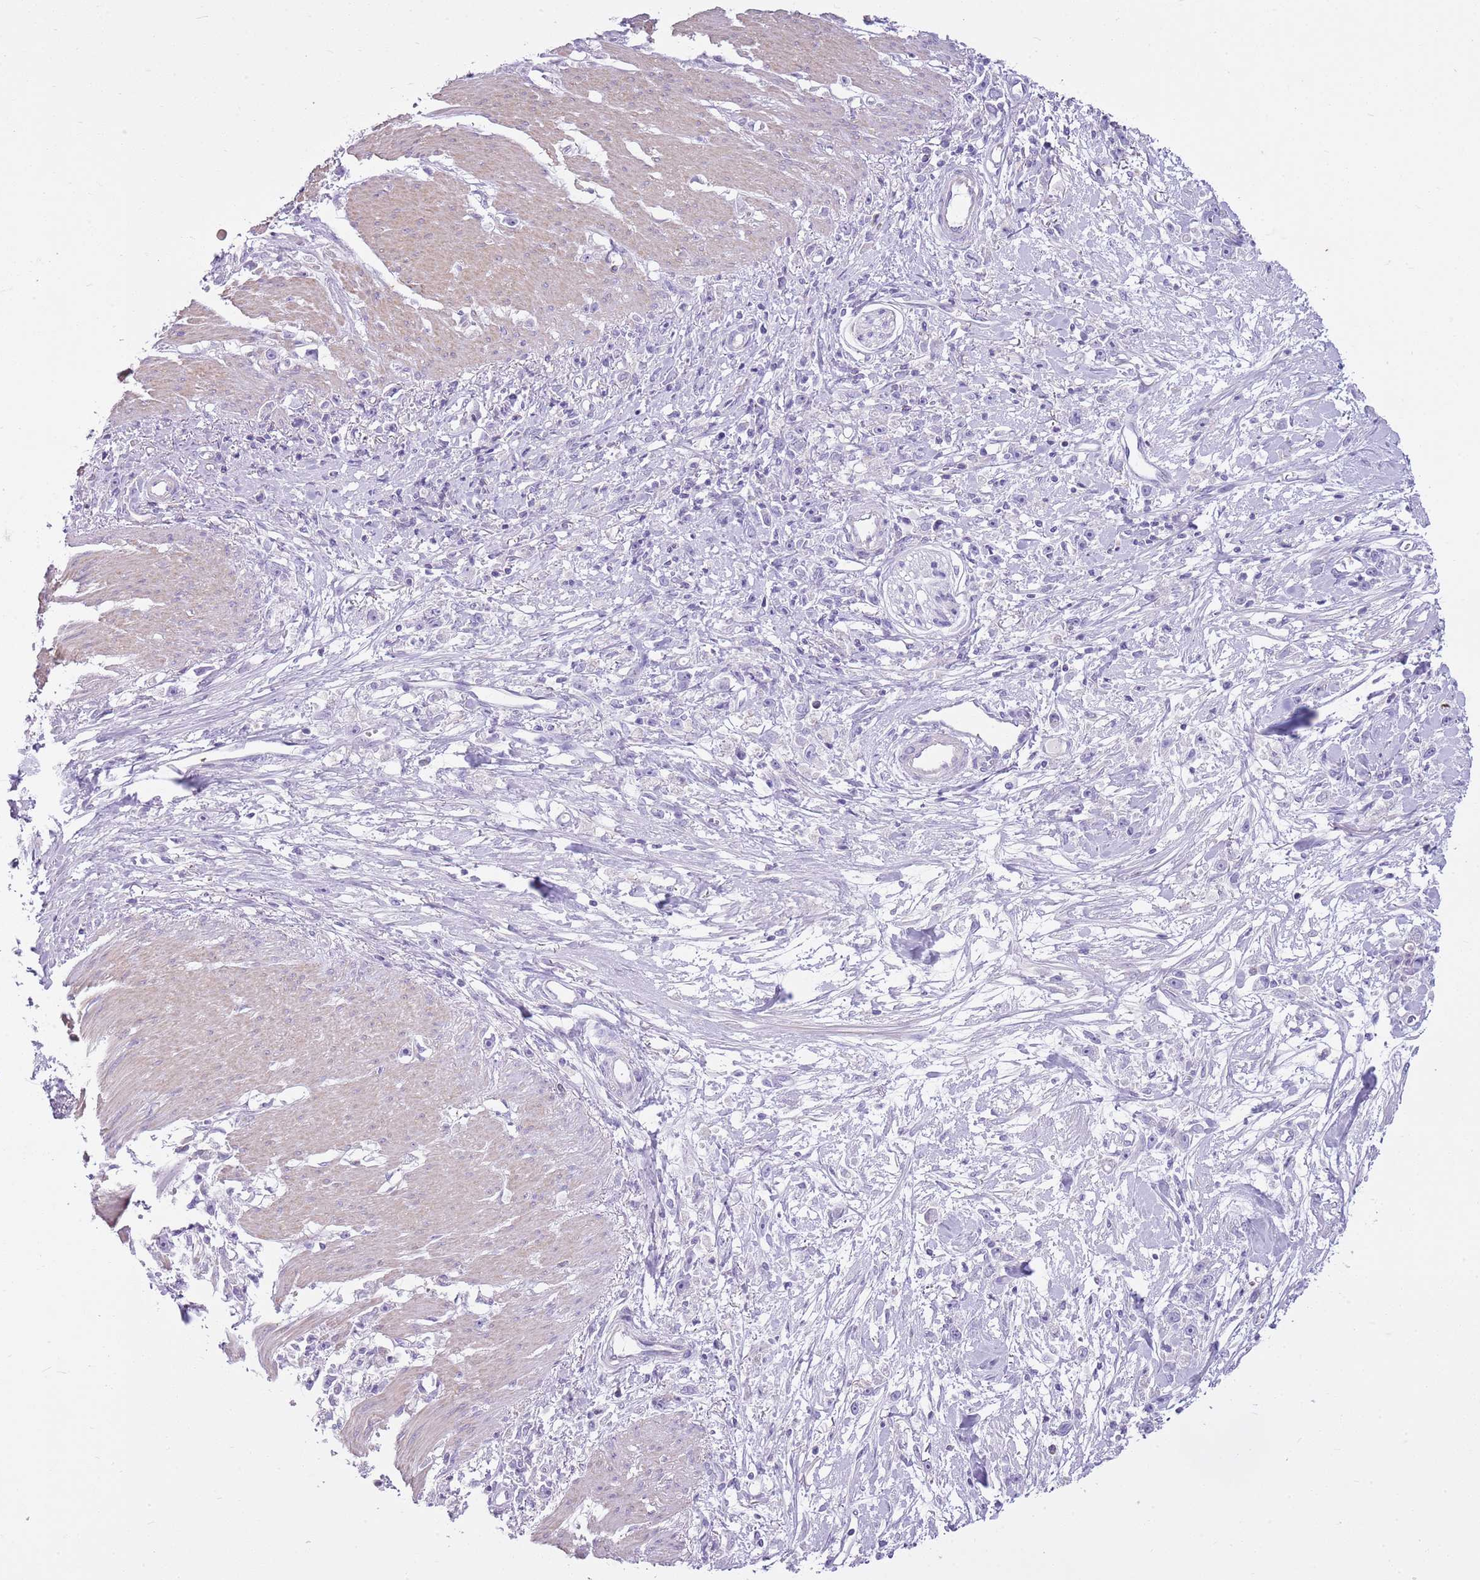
{"staining": {"intensity": "negative", "quantity": "none", "location": "none"}, "tissue": "stomach cancer", "cell_type": "Tumor cells", "image_type": "cancer", "snomed": [{"axis": "morphology", "description": "Adenocarcinoma, NOS"}, {"axis": "topography", "description": "Stomach"}], "caption": "Adenocarcinoma (stomach) was stained to show a protein in brown. There is no significant expression in tumor cells.", "gene": "CNPPD1", "patient": {"sex": "female", "age": 59}}